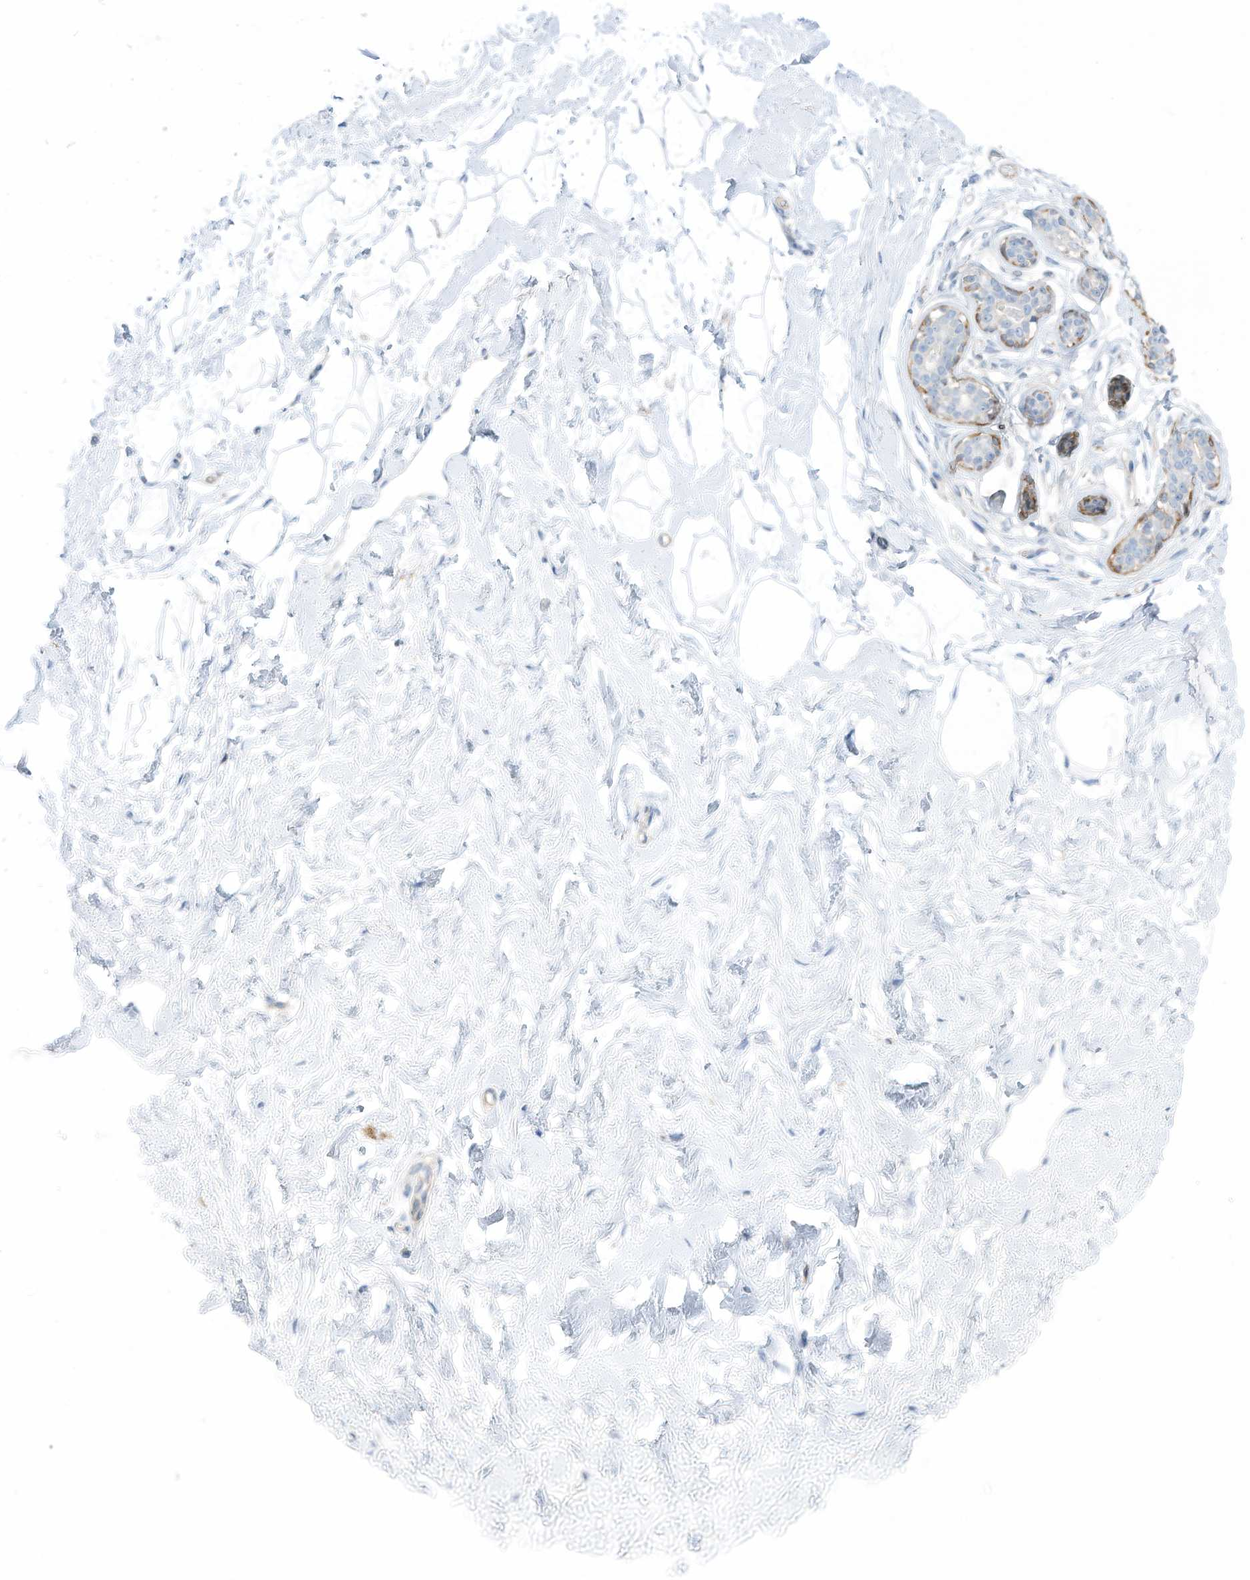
{"staining": {"intensity": "negative", "quantity": "none", "location": "none"}, "tissue": "breast", "cell_type": "Adipocytes", "image_type": "normal", "snomed": [{"axis": "morphology", "description": "Normal tissue, NOS"}, {"axis": "morphology", "description": "Adenoma, NOS"}, {"axis": "topography", "description": "Breast"}], "caption": "IHC of unremarkable human breast reveals no staining in adipocytes.", "gene": "ZNF846", "patient": {"sex": "female", "age": 23}}